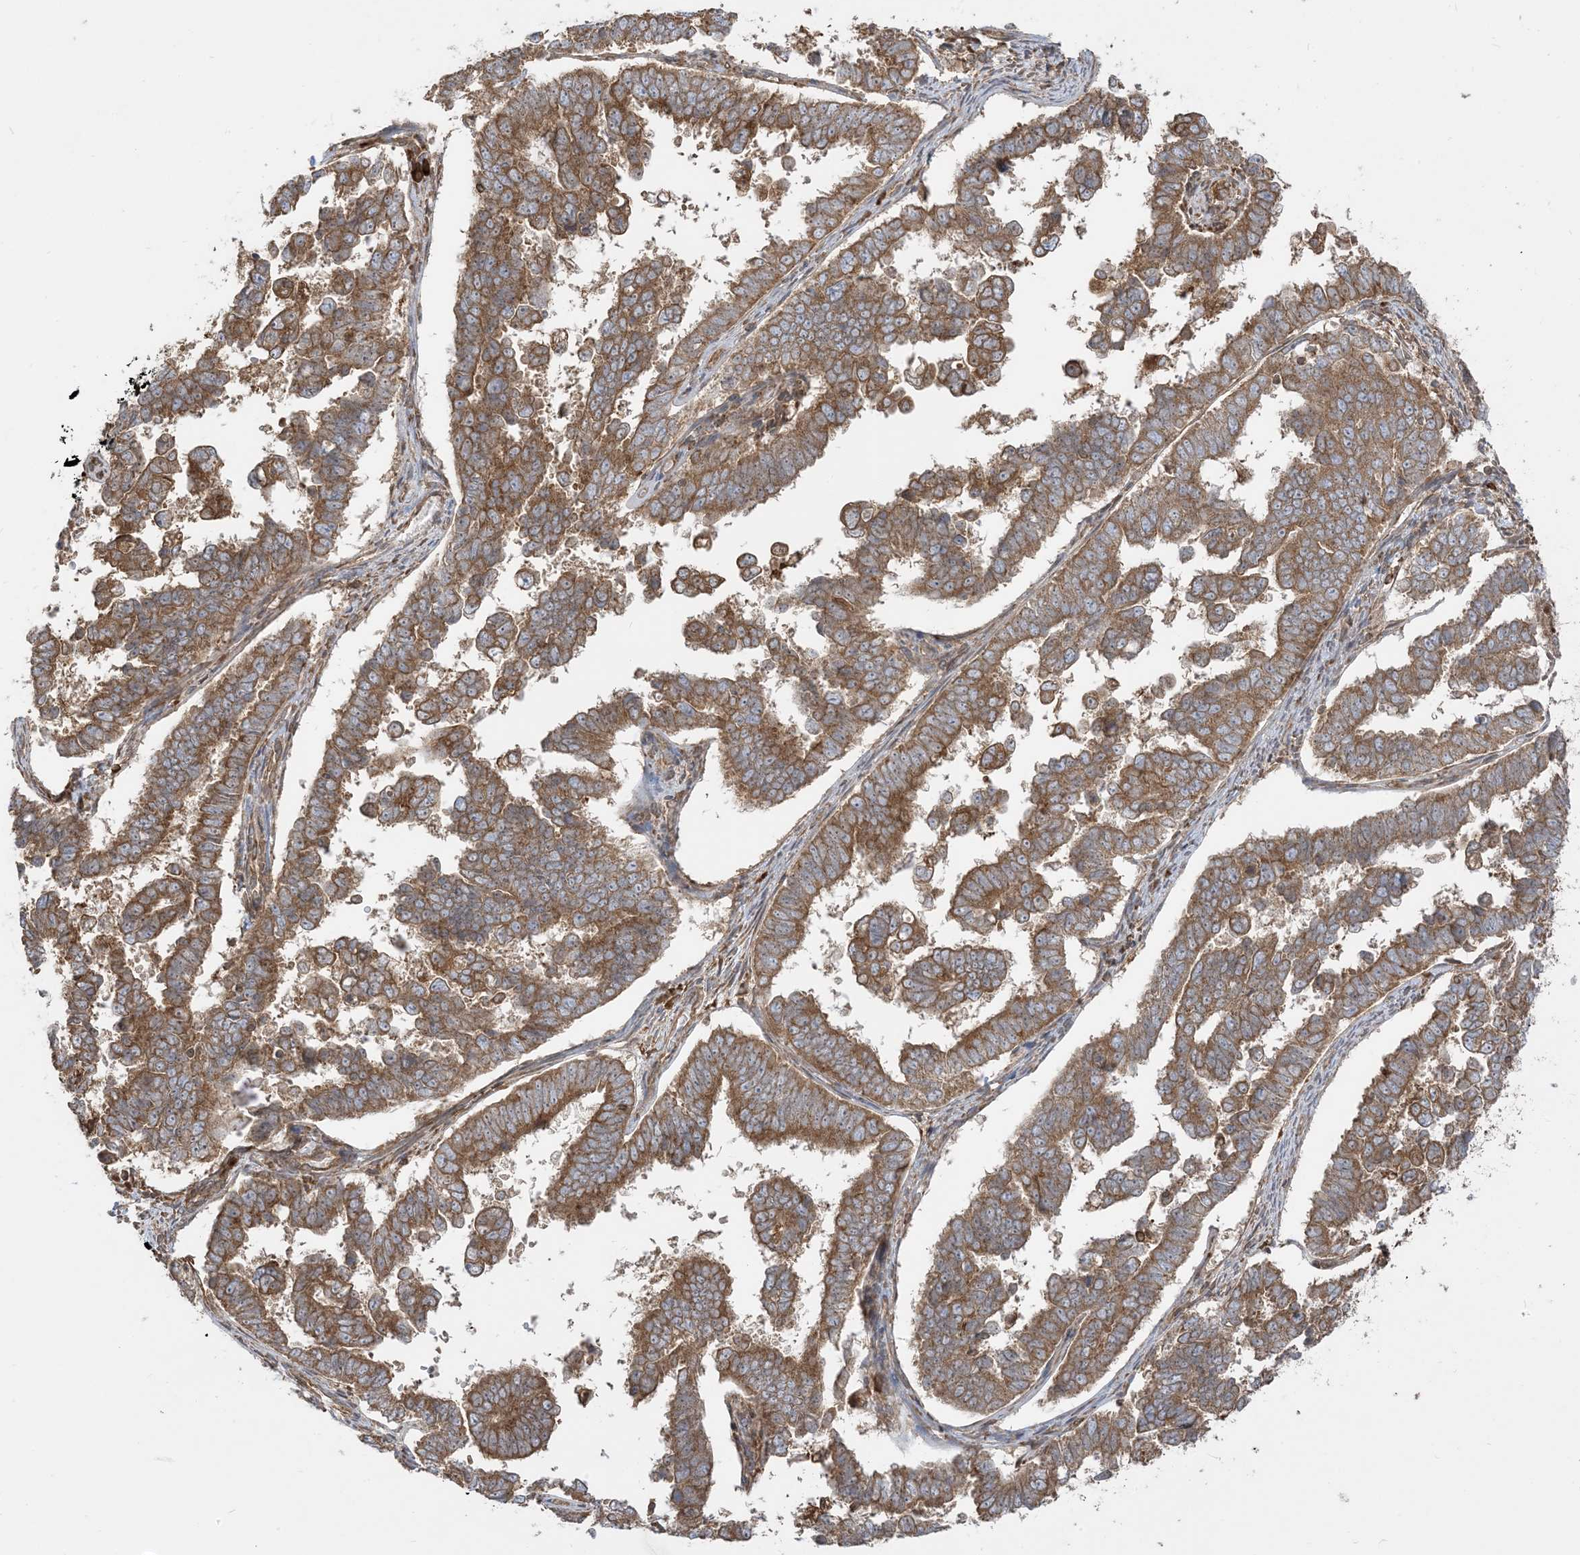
{"staining": {"intensity": "moderate", "quantity": ">75%", "location": "cytoplasmic/membranous"}, "tissue": "endometrial cancer", "cell_type": "Tumor cells", "image_type": "cancer", "snomed": [{"axis": "morphology", "description": "Adenocarcinoma, NOS"}, {"axis": "topography", "description": "Endometrium"}], "caption": "Protein positivity by immunohistochemistry demonstrates moderate cytoplasmic/membranous positivity in about >75% of tumor cells in endometrial cancer (adenocarcinoma). Nuclei are stained in blue.", "gene": "SRP72", "patient": {"sex": "female", "age": 75}}